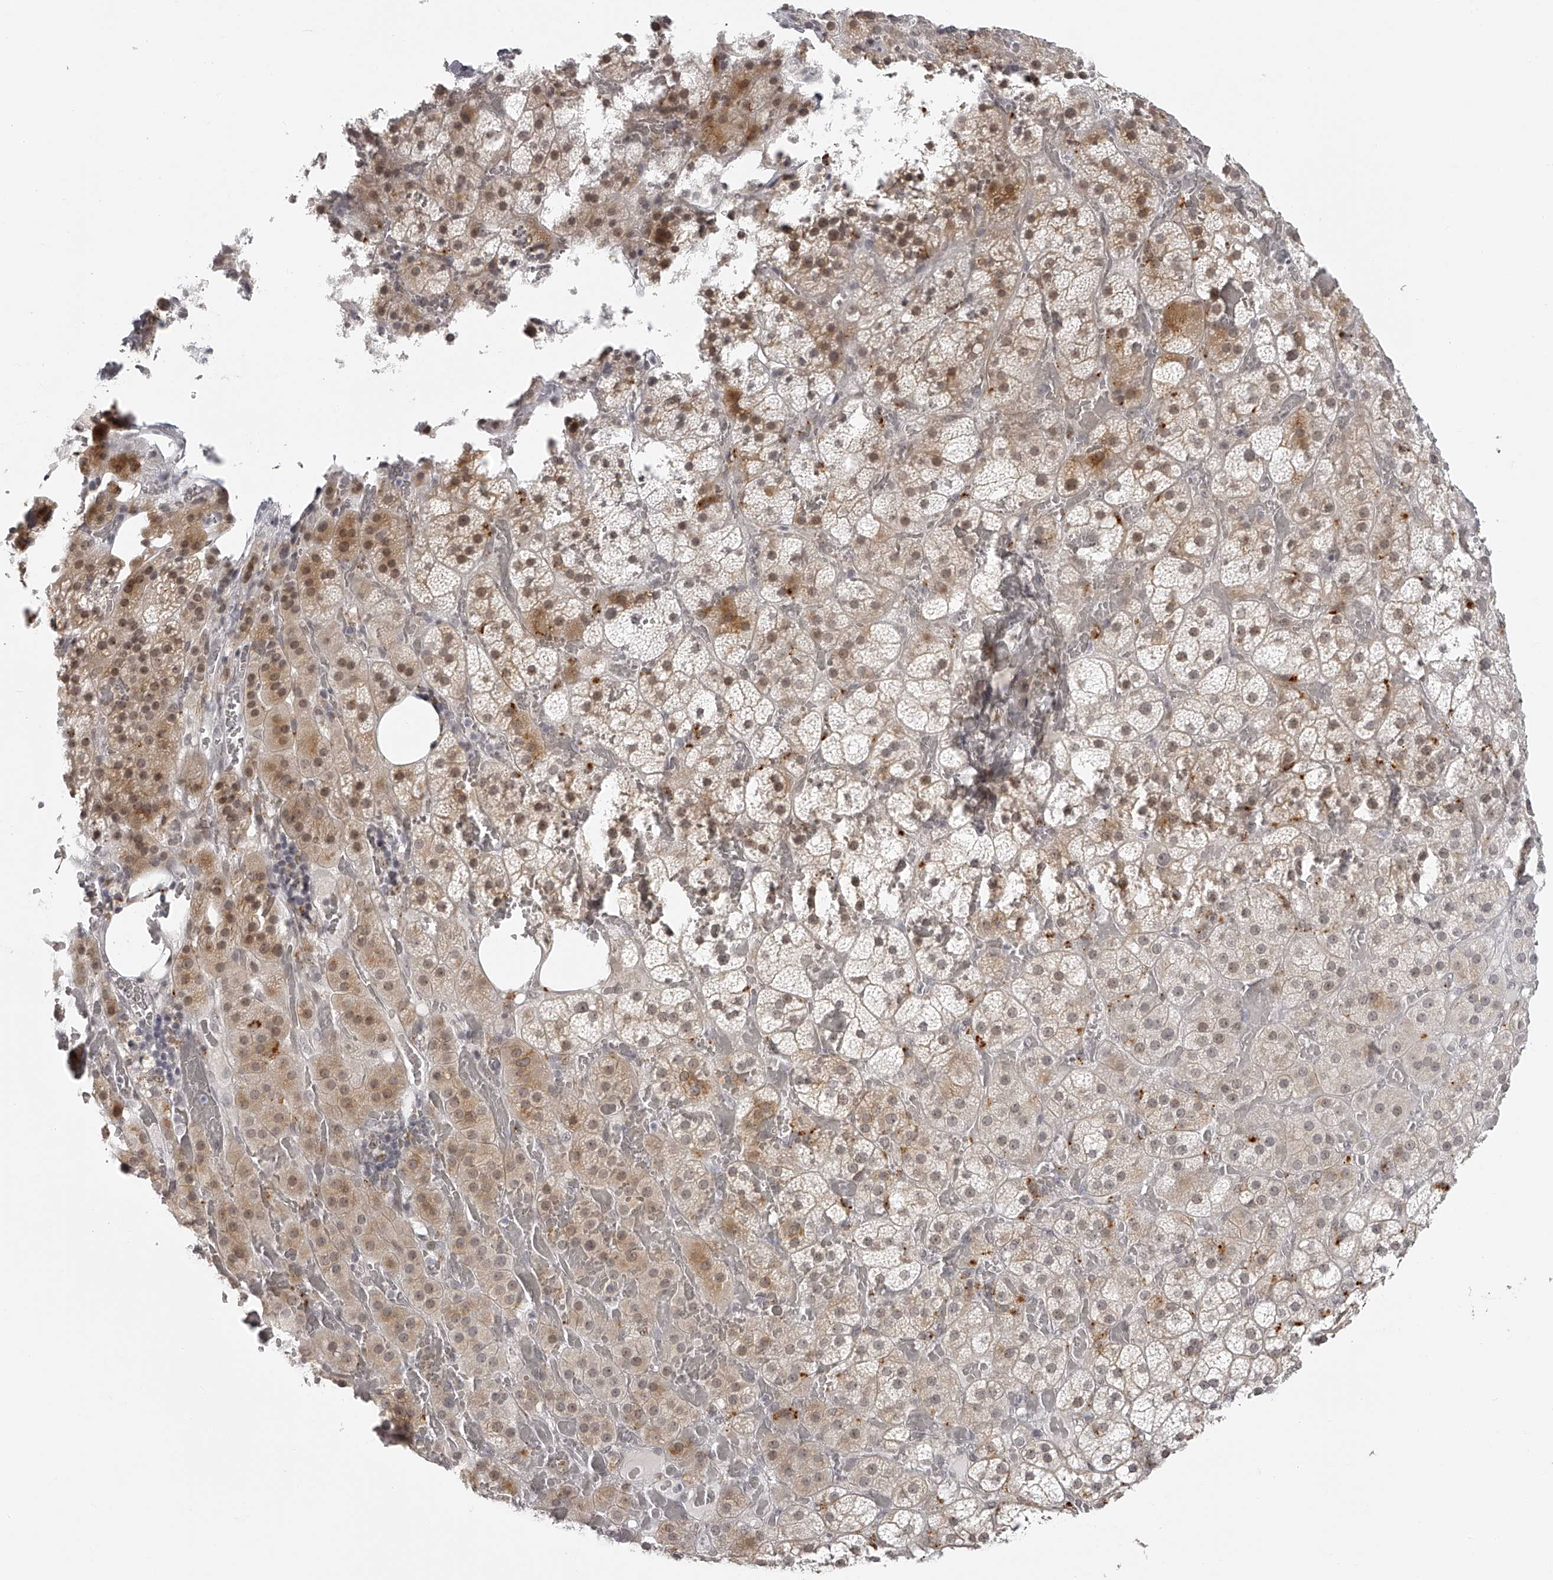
{"staining": {"intensity": "moderate", "quantity": ">75%", "location": "cytoplasmic/membranous,nuclear"}, "tissue": "adrenal gland", "cell_type": "Glandular cells", "image_type": "normal", "snomed": [{"axis": "morphology", "description": "Normal tissue, NOS"}, {"axis": "topography", "description": "Adrenal gland"}], "caption": "The photomicrograph reveals a brown stain indicating the presence of a protein in the cytoplasmic/membranous,nuclear of glandular cells in adrenal gland.", "gene": "RNF220", "patient": {"sex": "female", "age": 59}}